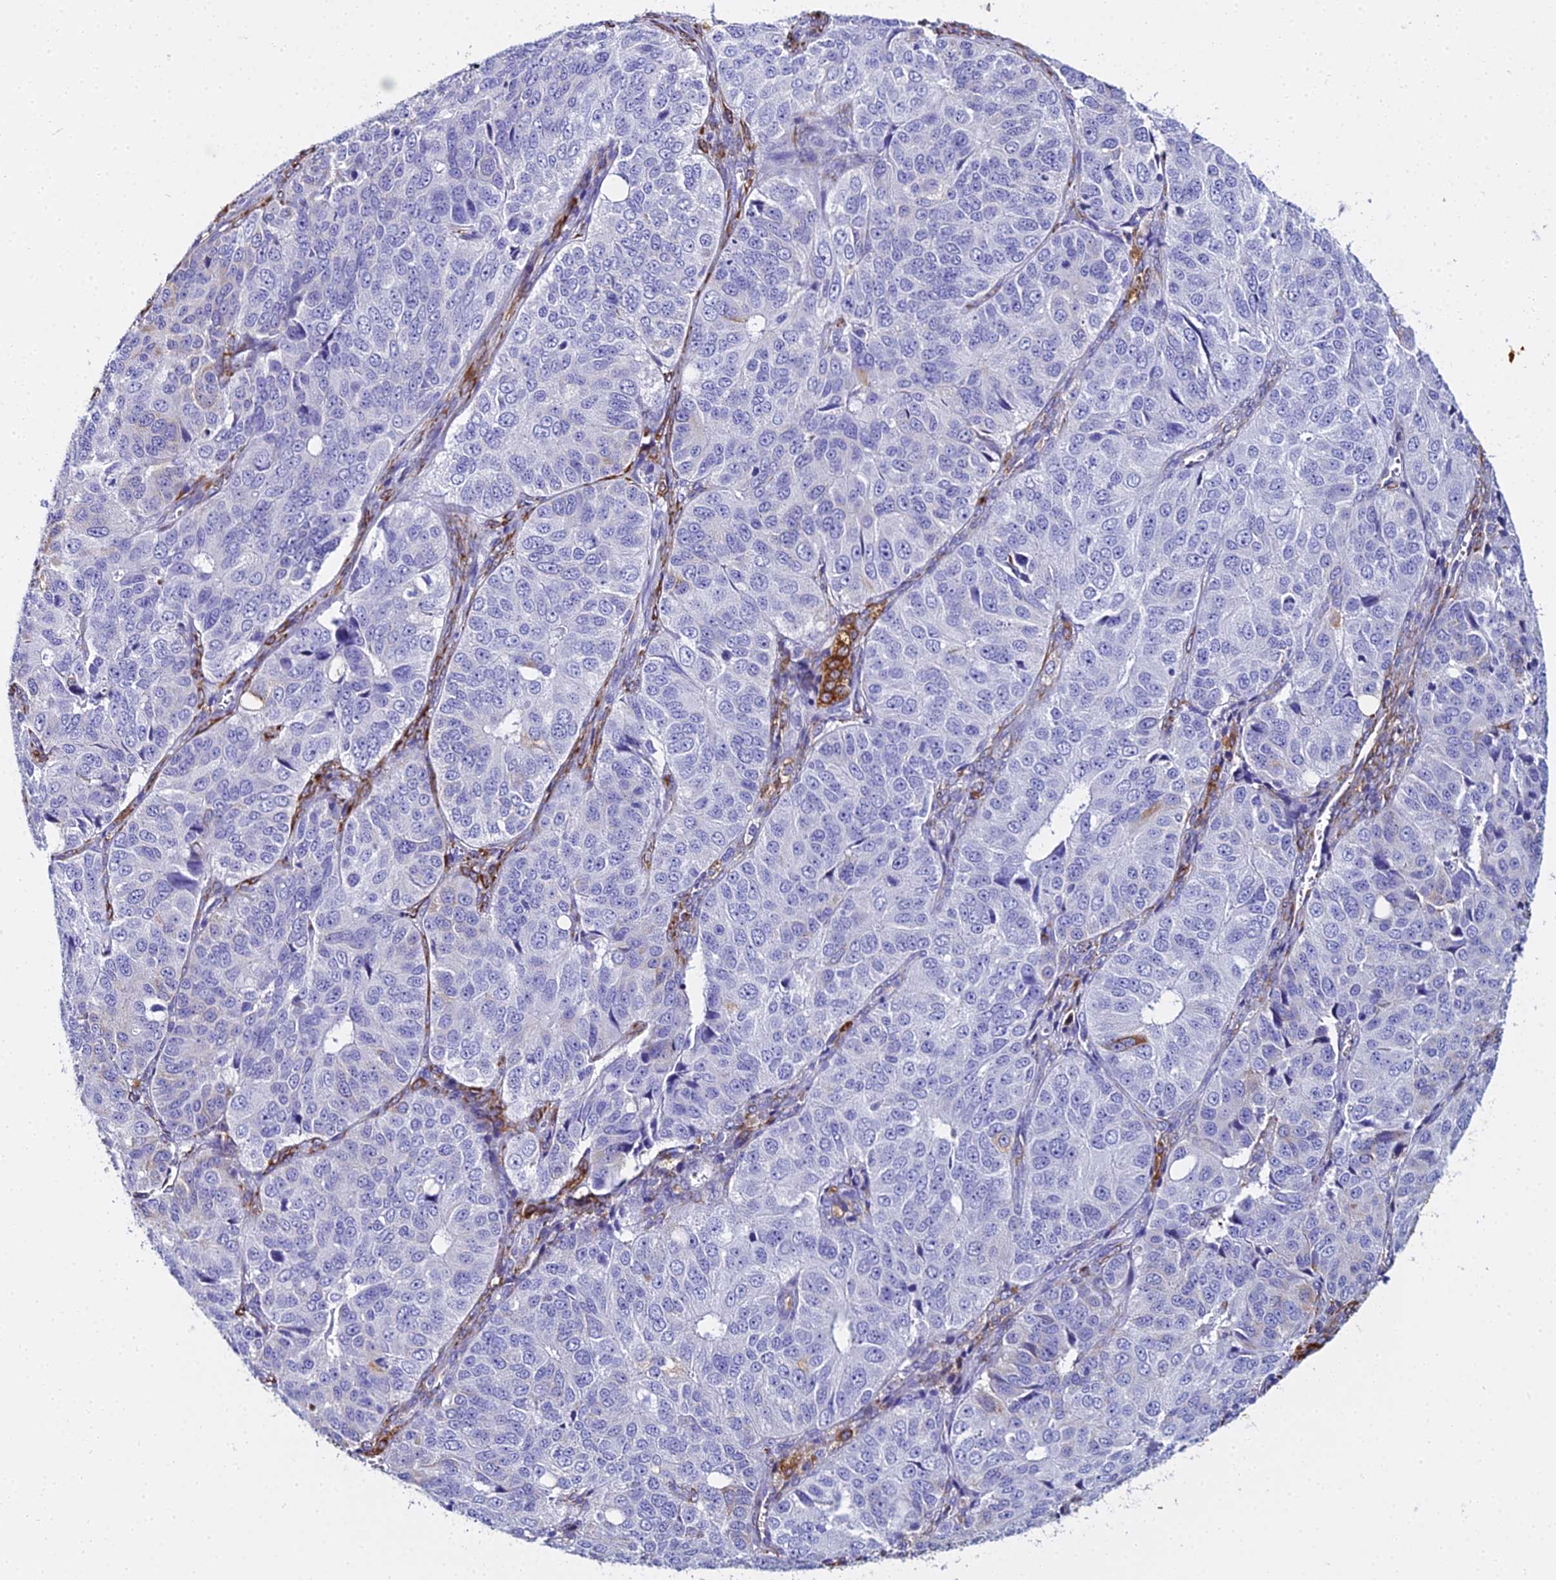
{"staining": {"intensity": "weak", "quantity": "<25%", "location": "cytoplasmic/membranous"}, "tissue": "ovarian cancer", "cell_type": "Tumor cells", "image_type": "cancer", "snomed": [{"axis": "morphology", "description": "Carcinoma, endometroid"}, {"axis": "topography", "description": "Ovary"}], "caption": "This is an immunohistochemistry (IHC) micrograph of human ovarian cancer. There is no staining in tumor cells.", "gene": "TXNDC5", "patient": {"sex": "female", "age": 51}}